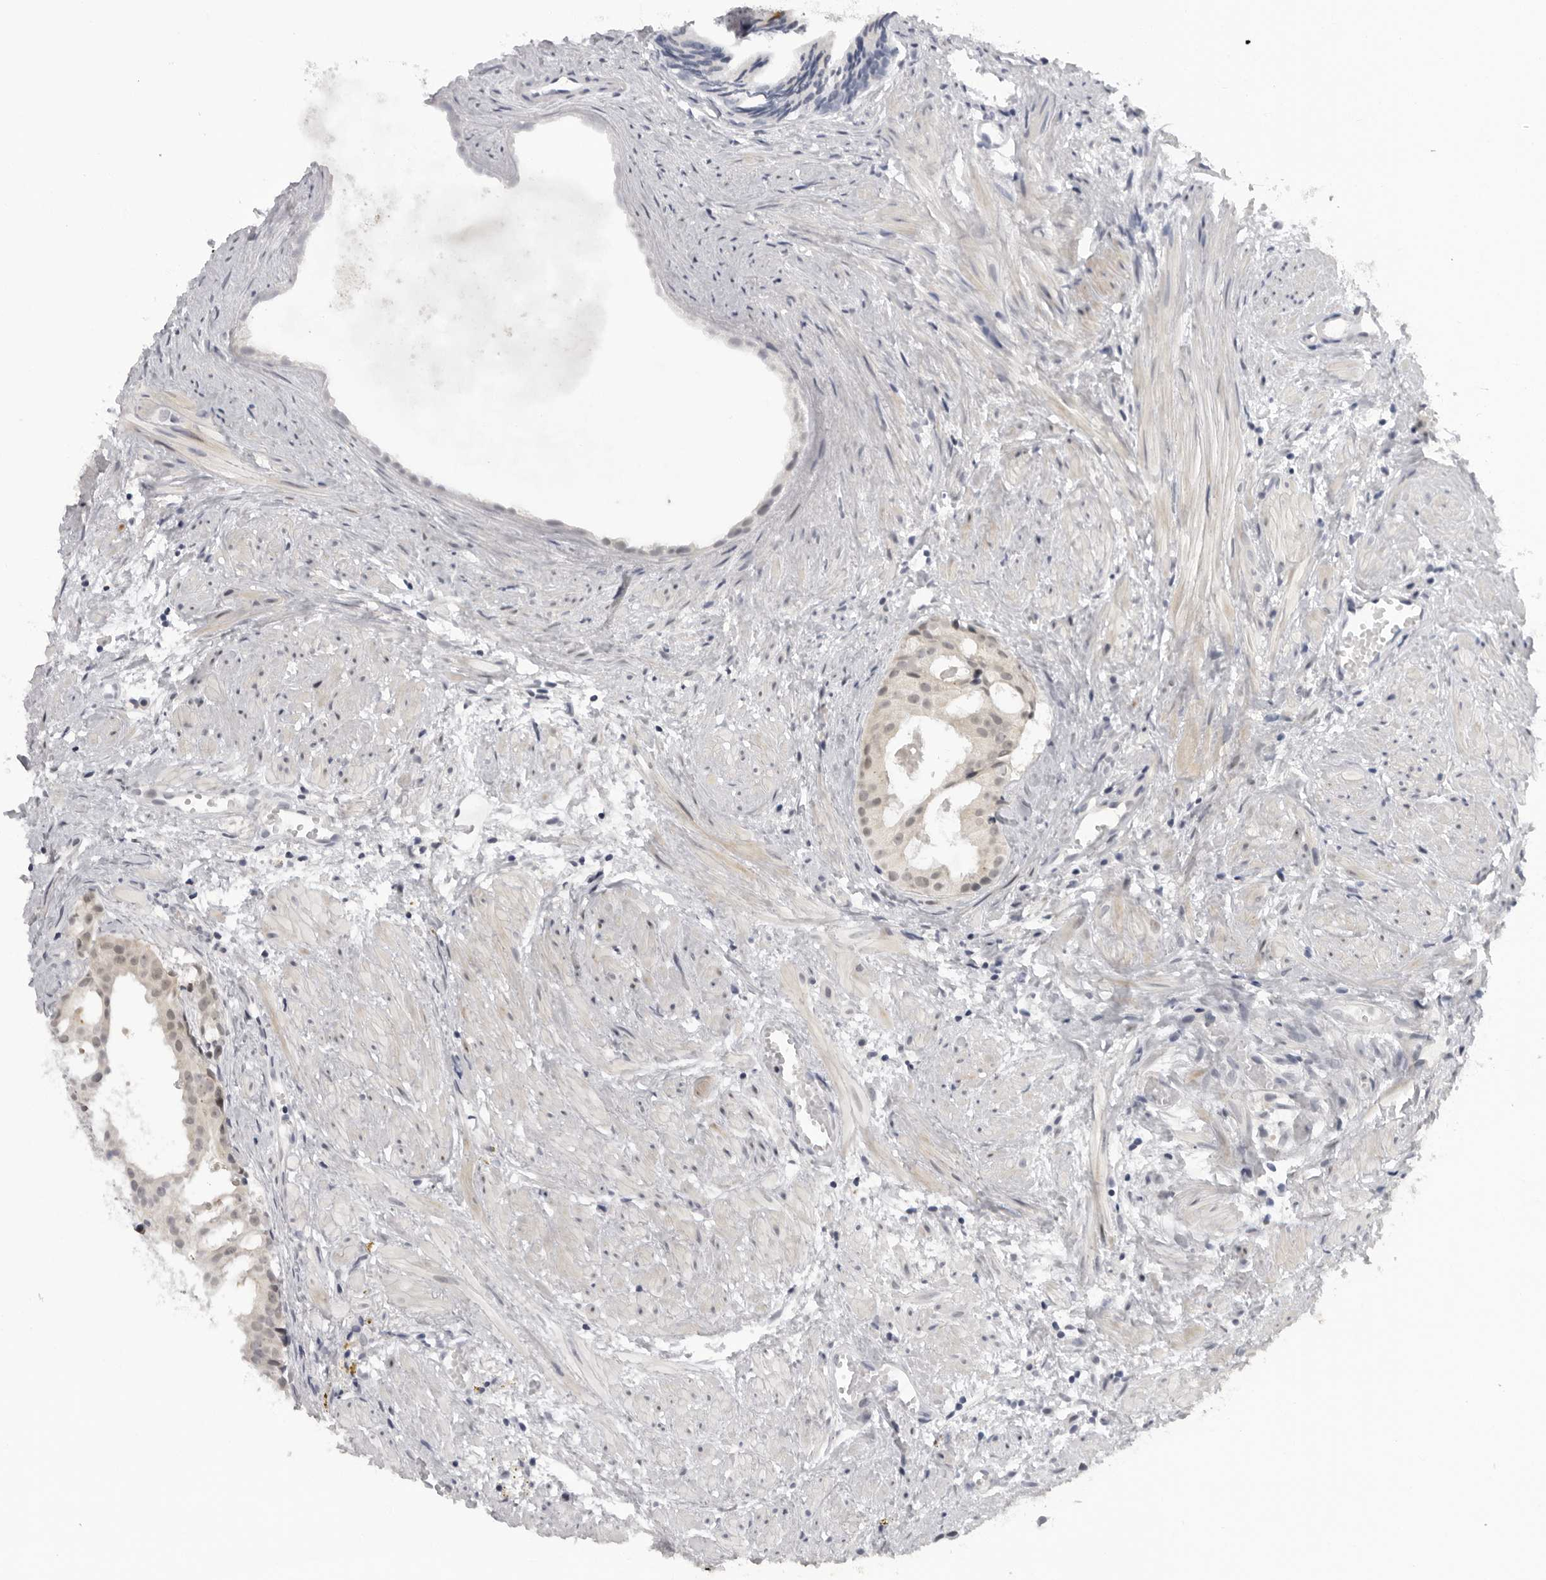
{"staining": {"intensity": "weak", "quantity": ">75%", "location": "nuclear"}, "tissue": "prostate cancer", "cell_type": "Tumor cells", "image_type": "cancer", "snomed": [{"axis": "morphology", "description": "Adenocarcinoma, Low grade"}, {"axis": "topography", "description": "Prostate"}], "caption": "Prostate cancer (adenocarcinoma (low-grade)) was stained to show a protein in brown. There is low levels of weak nuclear positivity in about >75% of tumor cells.", "gene": "ALPK2", "patient": {"sex": "male", "age": 88}}